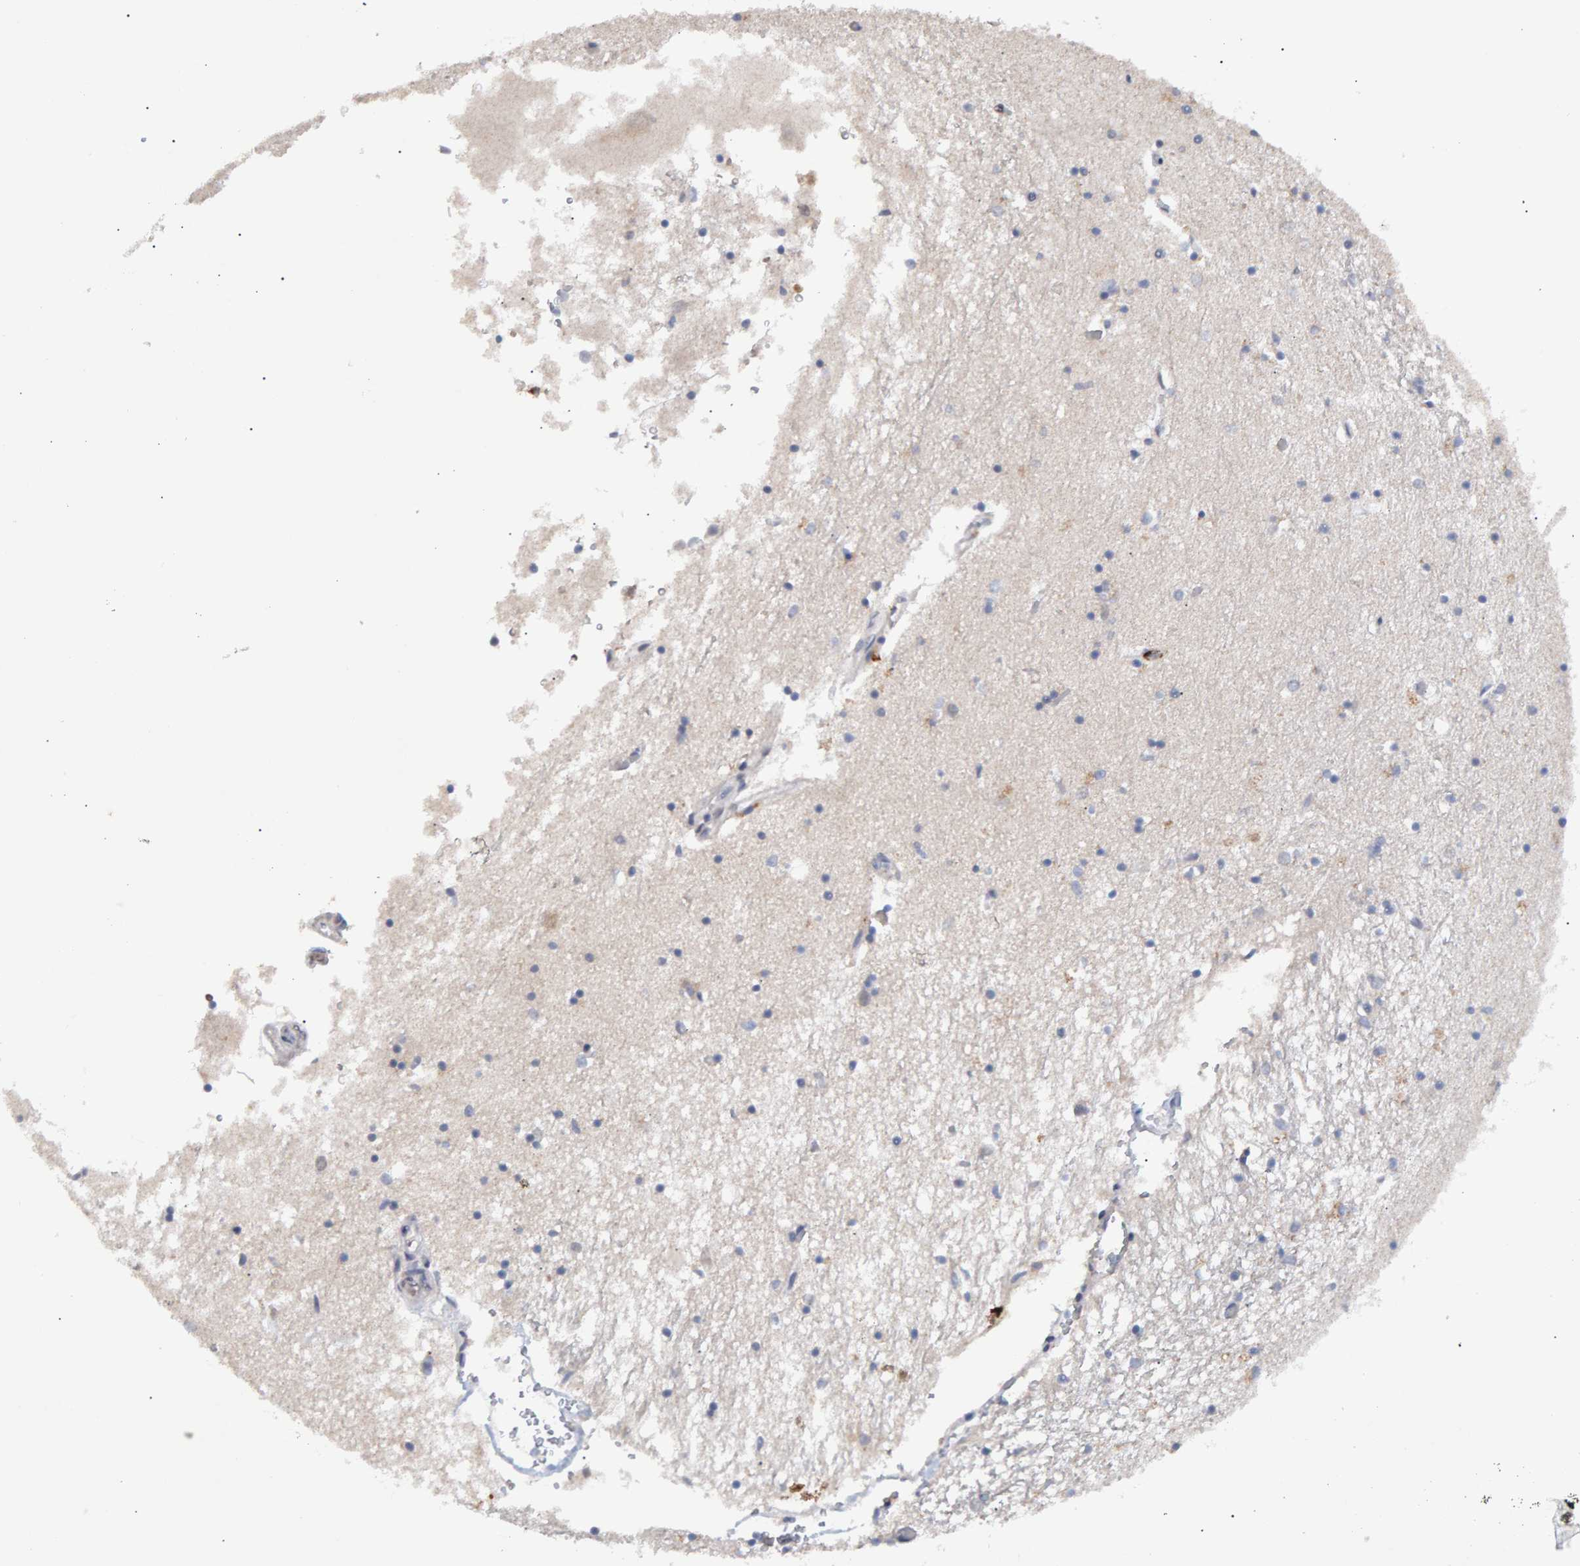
{"staining": {"intensity": "negative", "quantity": "none", "location": "none"}, "tissue": "hippocampus", "cell_type": "Glial cells", "image_type": "normal", "snomed": [{"axis": "morphology", "description": "Normal tissue, NOS"}, {"axis": "topography", "description": "Hippocampus"}], "caption": "A photomicrograph of hippocampus stained for a protein reveals no brown staining in glial cells. (Immunohistochemistry (ihc), brightfield microscopy, high magnification).", "gene": "ESRP1", "patient": {"sex": "male", "age": 70}}